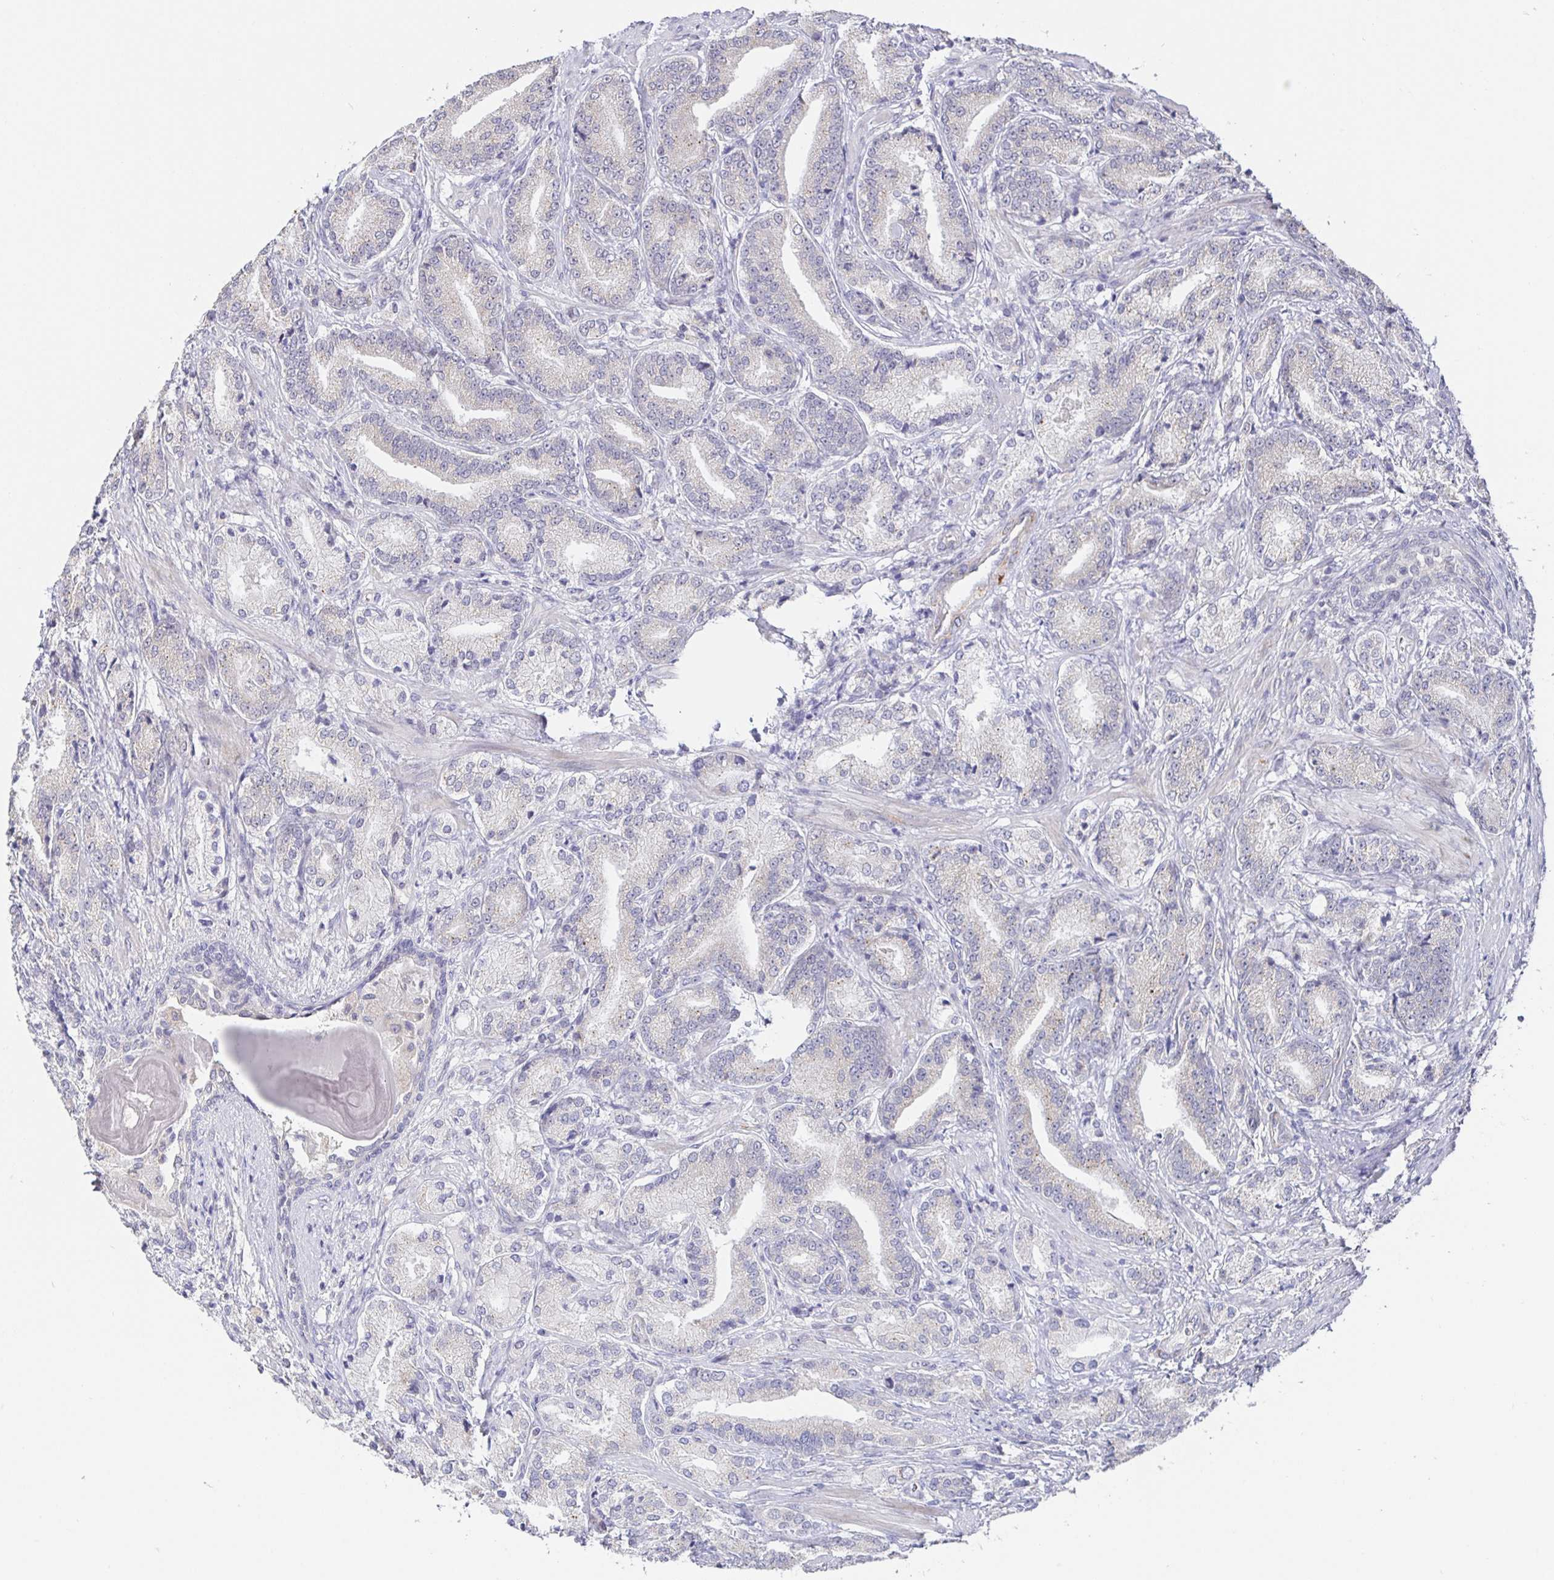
{"staining": {"intensity": "negative", "quantity": "none", "location": "none"}, "tissue": "prostate cancer", "cell_type": "Tumor cells", "image_type": "cancer", "snomed": [{"axis": "morphology", "description": "Adenocarcinoma, High grade"}, {"axis": "topography", "description": "Prostate and seminal vesicle, NOS"}], "caption": "This is an immunohistochemistry (IHC) photomicrograph of prostate cancer. There is no staining in tumor cells.", "gene": "CIT", "patient": {"sex": "male", "age": 61}}